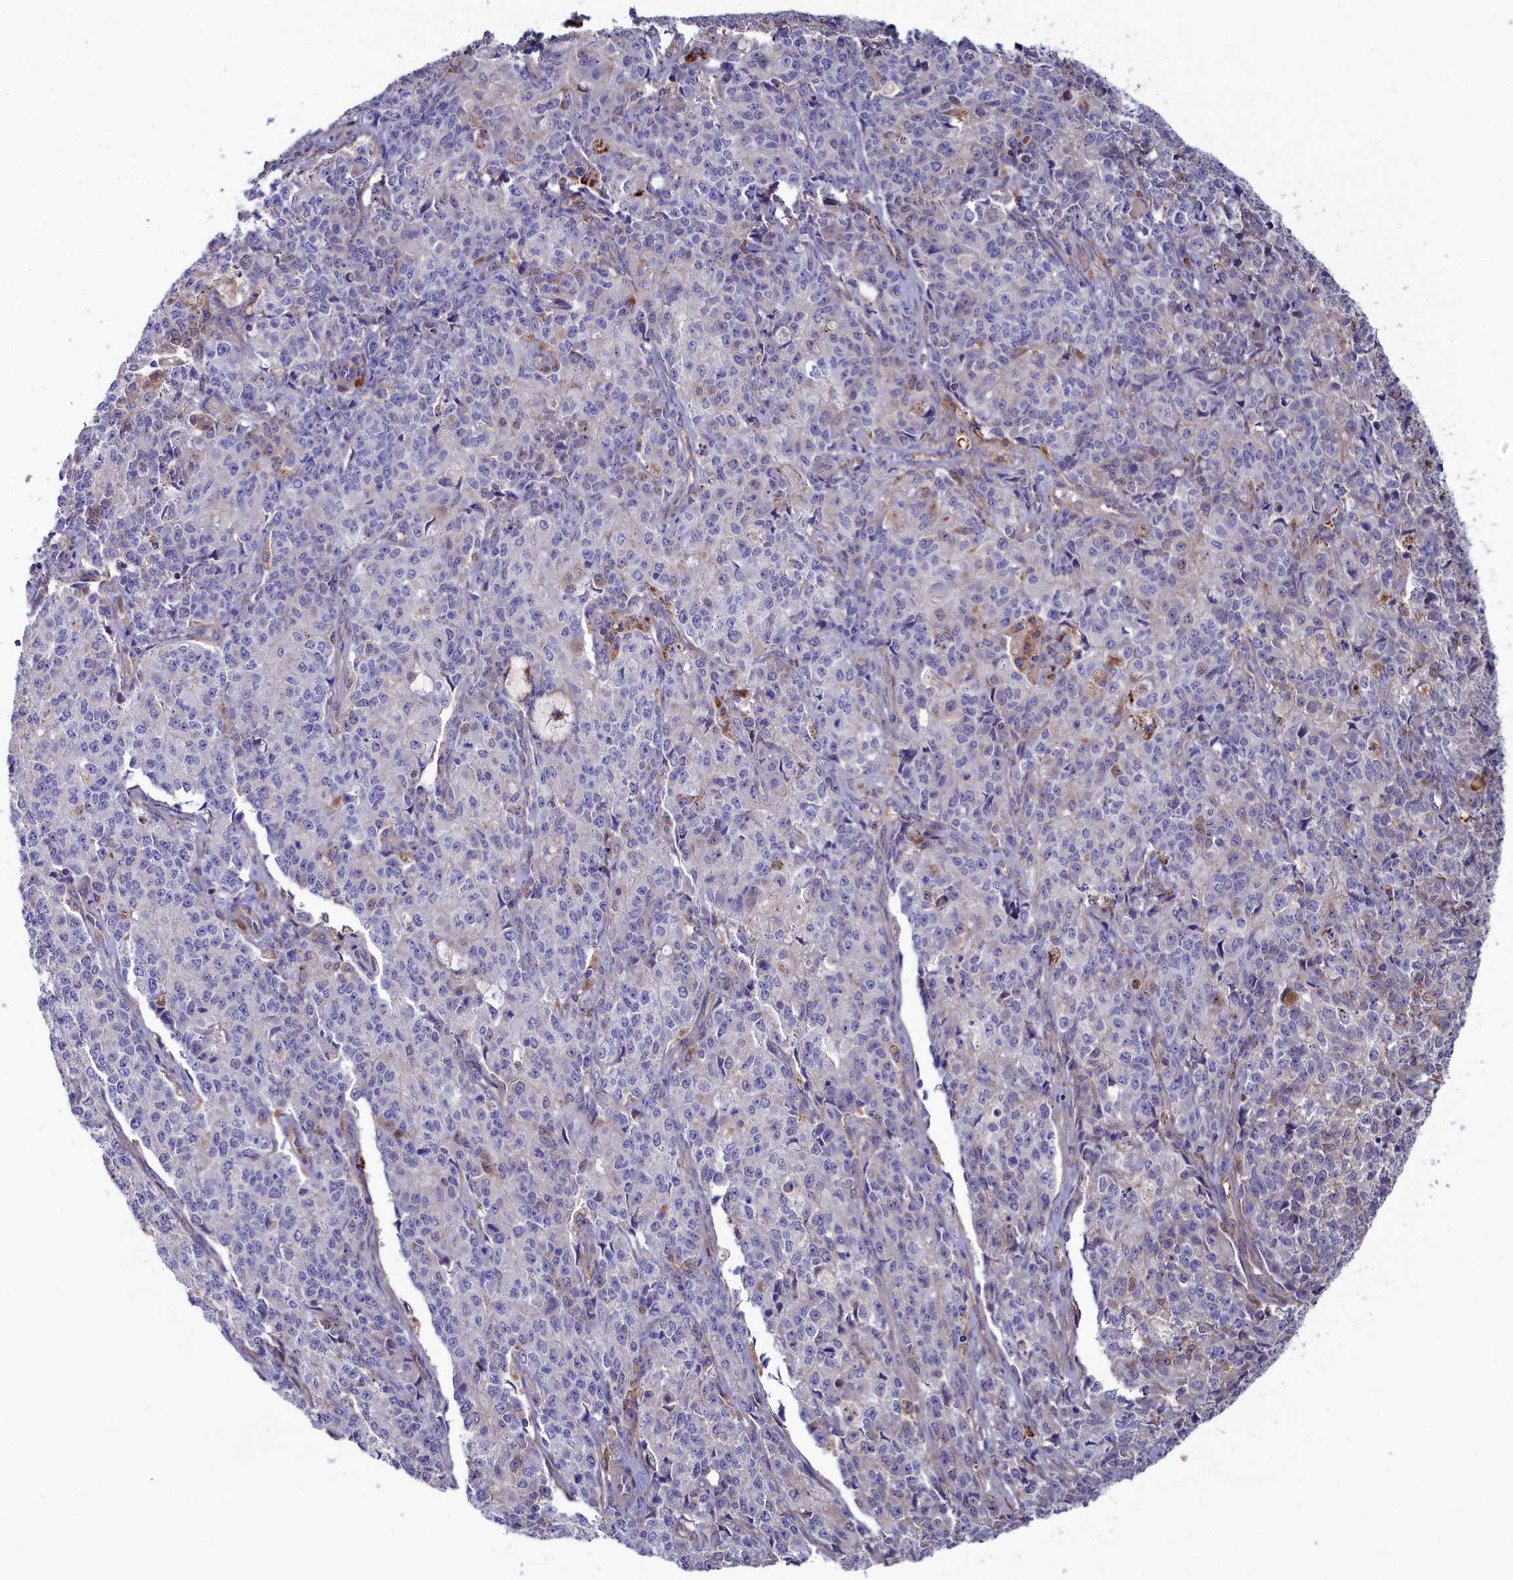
{"staining": {"intensity": "negative", "quantity": "none", "location": "none"}, "tissue": "endometrial cancer", "cell_type": "Tumor cells", "image_type": "cancer", "snomed": [{"axis": "morphology", "description": "Adenocarcinoma, NOS"}, {"axis": "topography", "description": "Endometrium"}], "caption": "This is an immunohistochemistry (IHC) photomicrograph of human endometrial adenocarcinoma. There is no staining in tumor cells.", "gene": "ASTE1", "patient": {"sex": "female", "age": 50}}